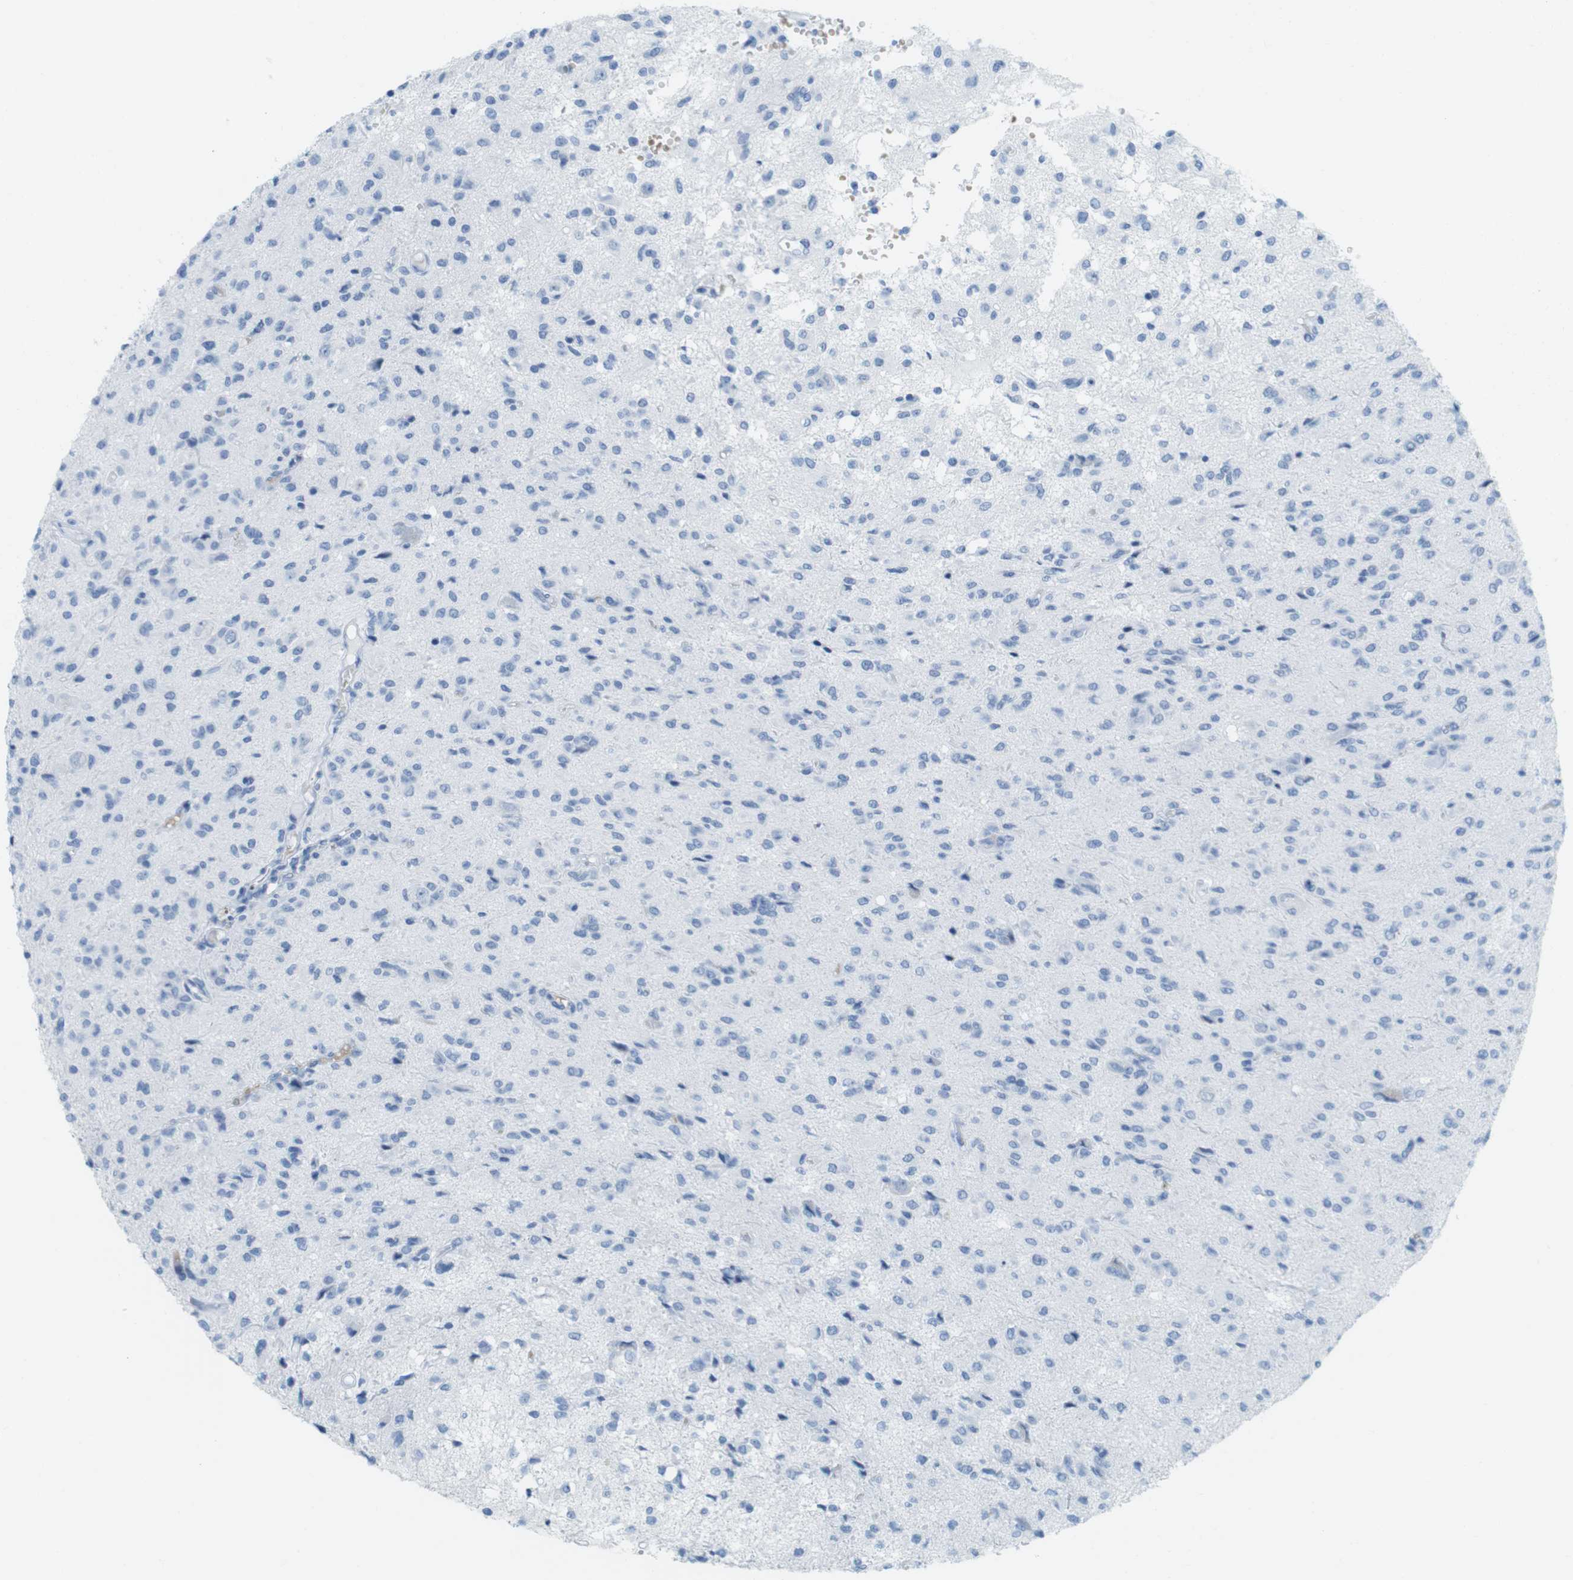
{"staining": {"intensity": "negative", "quantity": "none", "location": "none"}, "tissue": "glioma", "cell_type": "Tumor cells", "image_type": "cancer", "snomed": [{"axis": "morphology", "description": "Glioma, malignant, High grade"}, {"axis": "topography", "description": "Brain"}], "caption": "Micrograph shows no significant protein positivity in tumor cells of glioma. (DAB immunohistochemistry (IHC) visualized using brightfield microscopy, high magnification).", "gene": "TNNT2", "patient": {"sex": "female", "age": 59}}